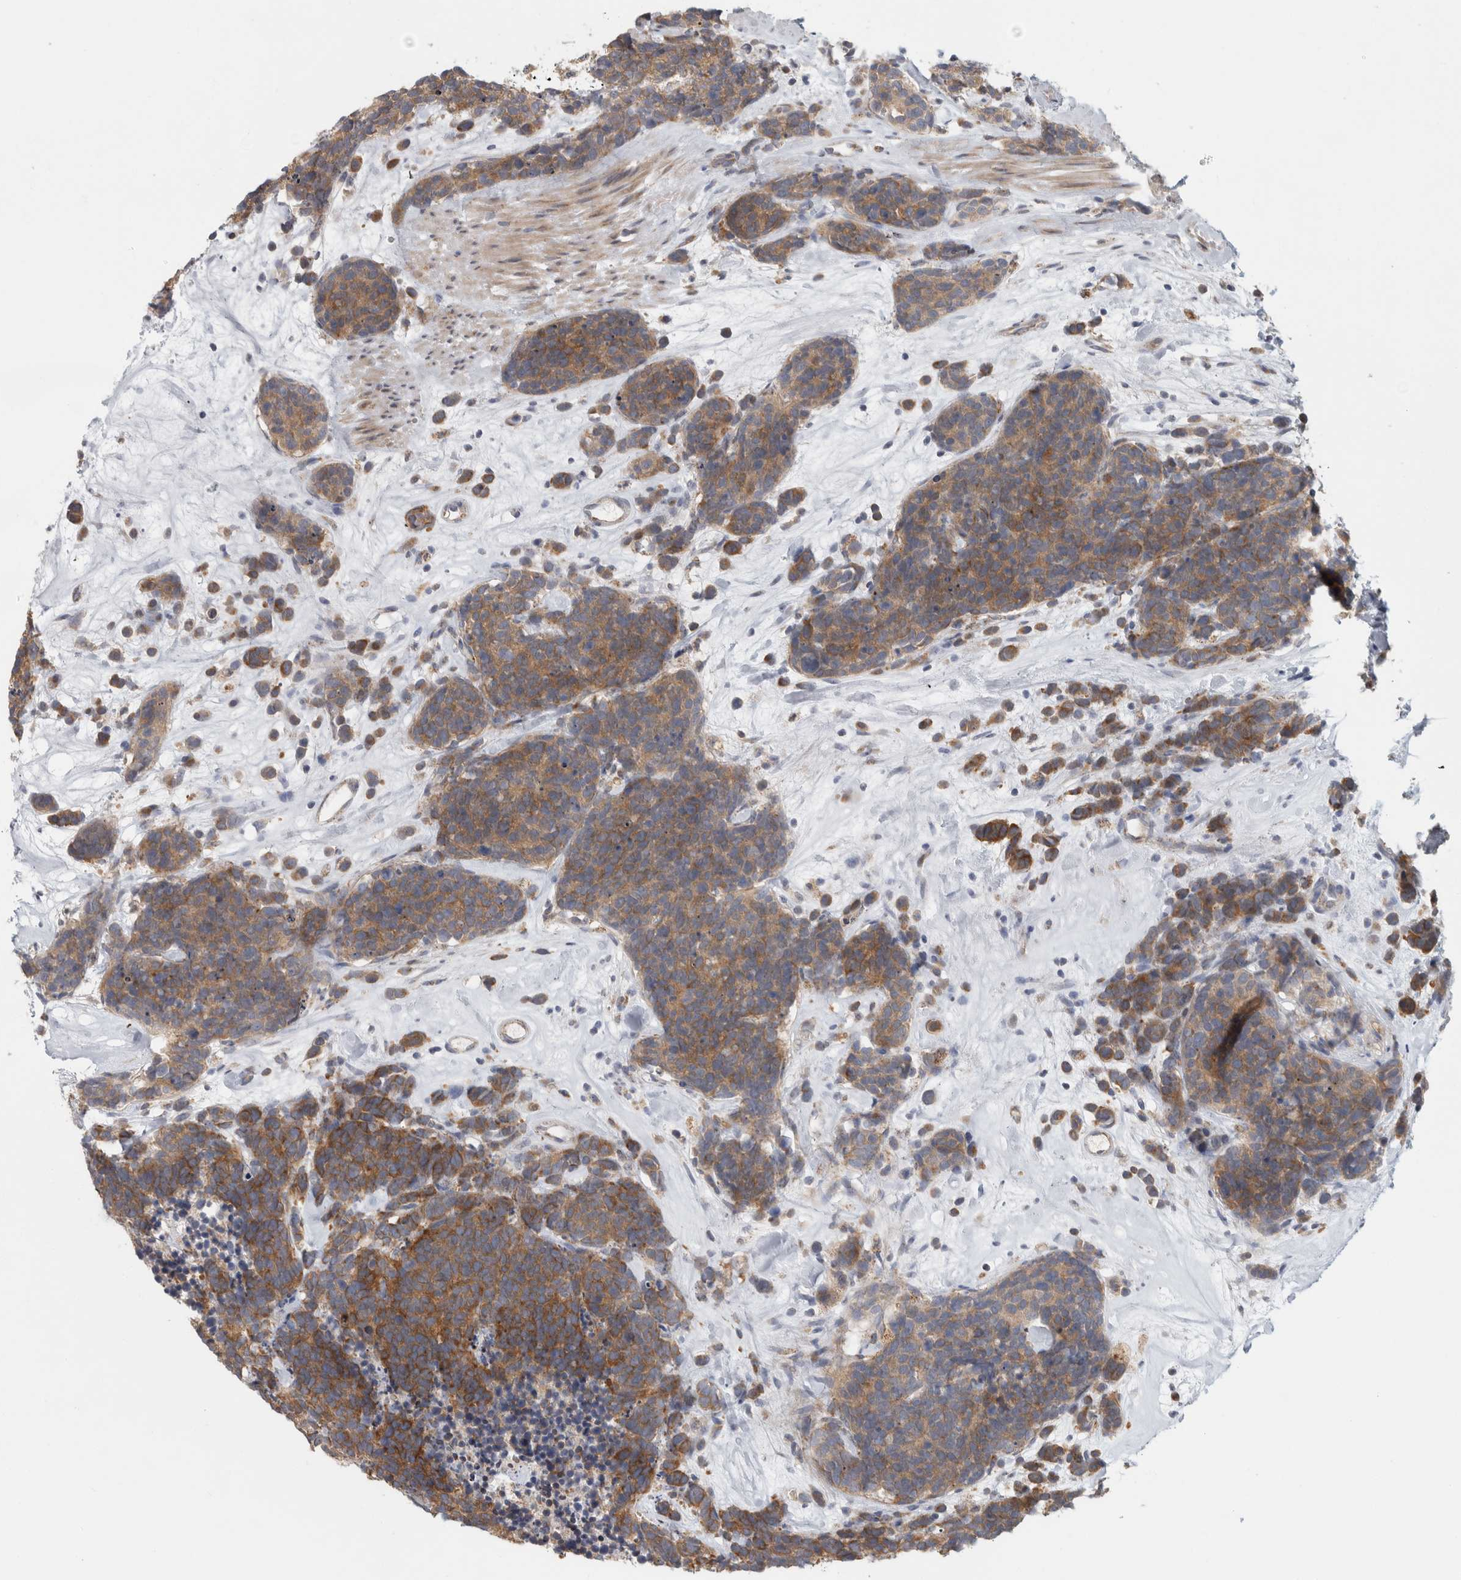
{"staining": {"intensity": "moderate", "quantity": ">75%", "location": "cytoplasmic/membranous"}, "tissue": "carcinoid", "cell_type": "Tumor cells", "image_type": "cancer", "snomed": [{"axis": "morphology", "description": "Carcinoma, NOS"}, {"axis": "morphology", "description": "Carcinoid, malignant, NOS"}, {"axis": "topography", "description": "Urinary bladder"}], "caption": "DAB (3,3'-diaminobenzidine) immunohistochemical staining of carcinoid reveals moderate cytoplasmic/membranous protein expression in approximately >75% of tumor cells. Ihc stains the protein in brown and the nuclei are stained blue.", "gene": "RAB18", "patient": {"sex": "male", "age": 57}}